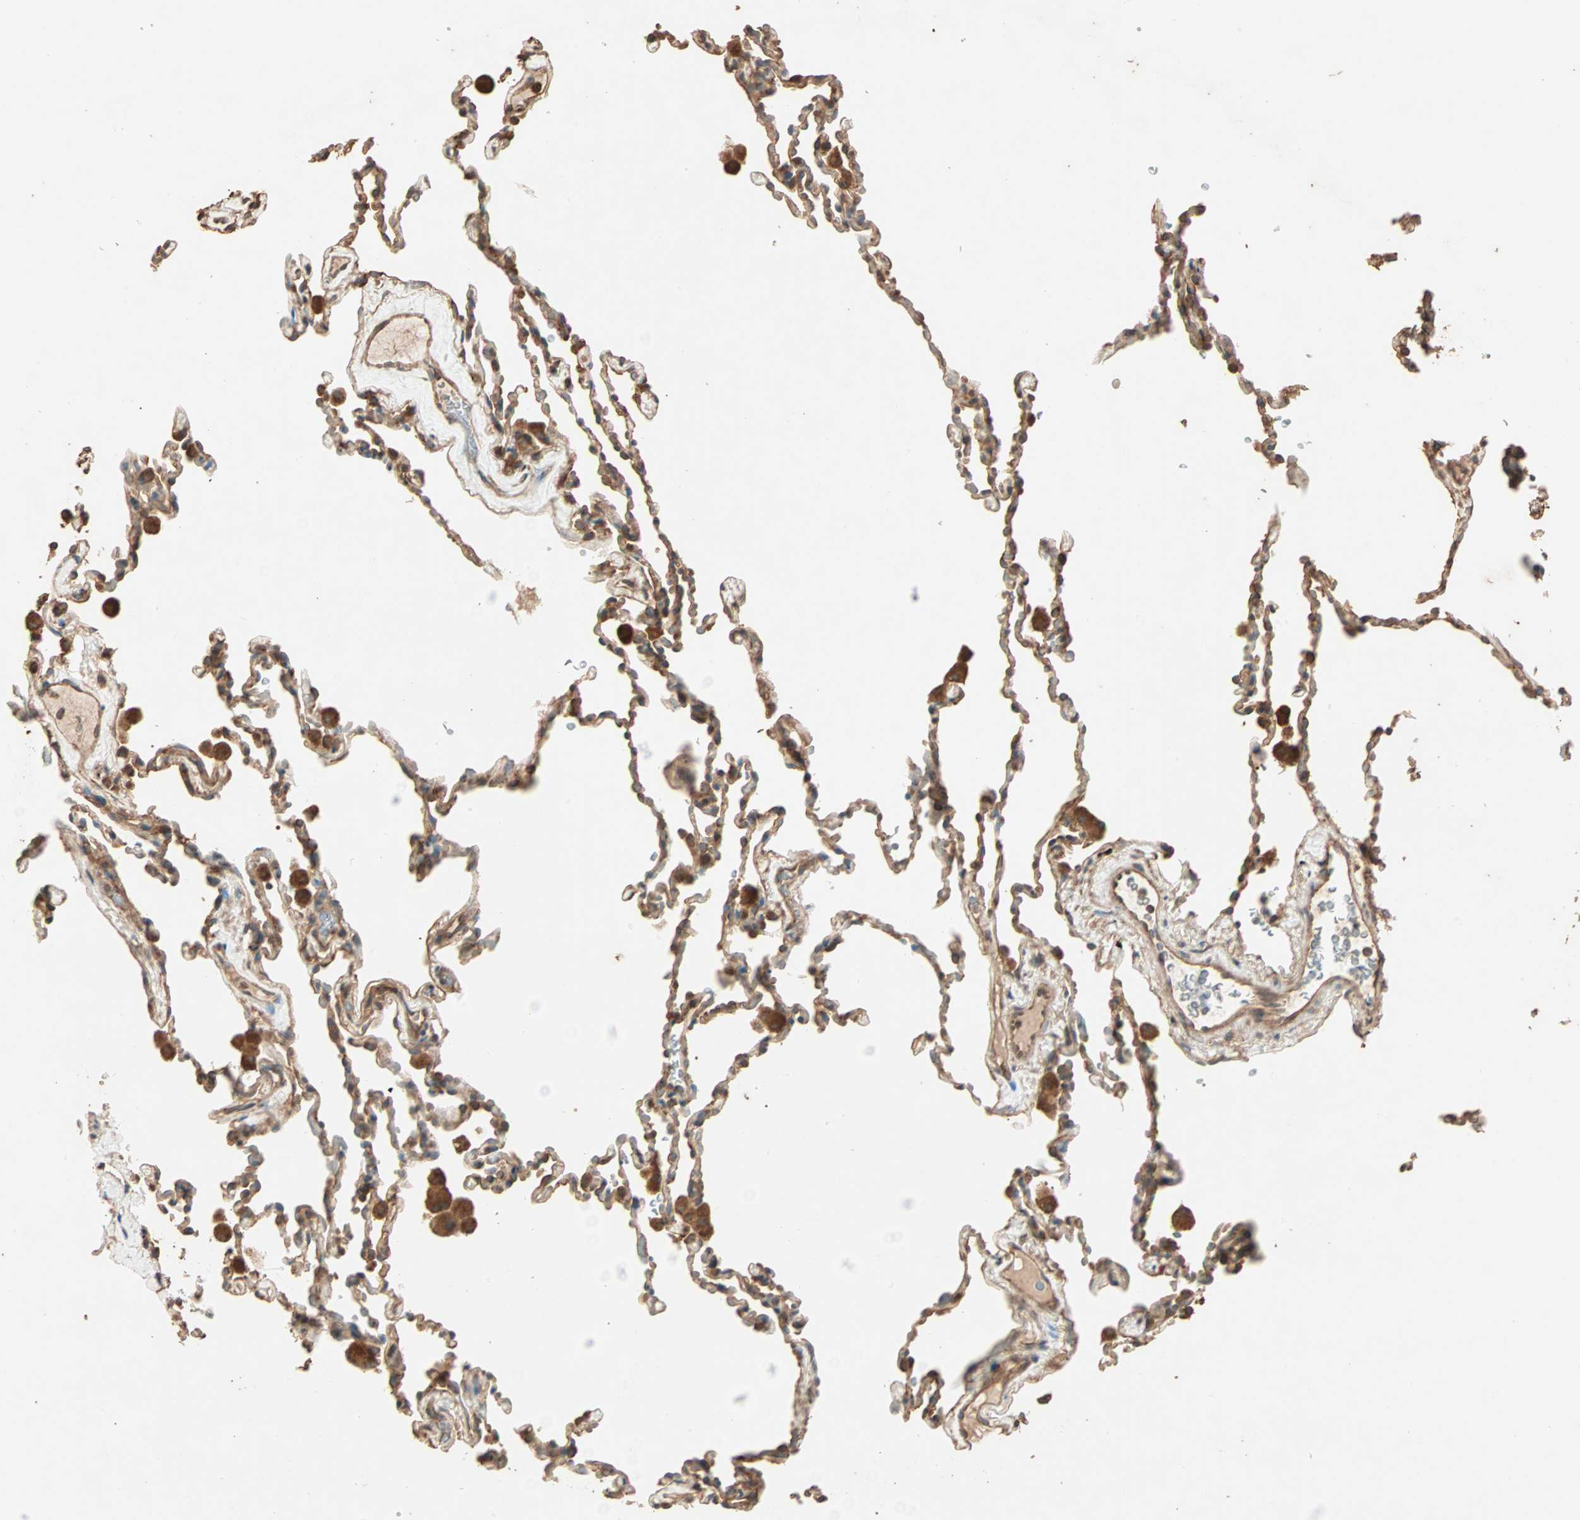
{"staining": {"intensity": "moderate", "quantity": ">75%", "location": "cytoplasmic/membranous"}, "tissue": "lung", "cell_type": "Alveolar cells", "image_type": "normal", "snomed": [{"axis": "morphology", "description": "Normal tissue, NOS"}, {"axis": "morphology", "description": "Soft tissue tumor metastatic"}, {"axis": "topography", "description": "Lung"}], "caption": "Lung stained for a protein (brown) displays moderate cytoplasmic/membranous positive staining in approximately >75% of alveolar cells.", "gene": "EIF4G2", "patient": {"sex": "male", "age": 59}}